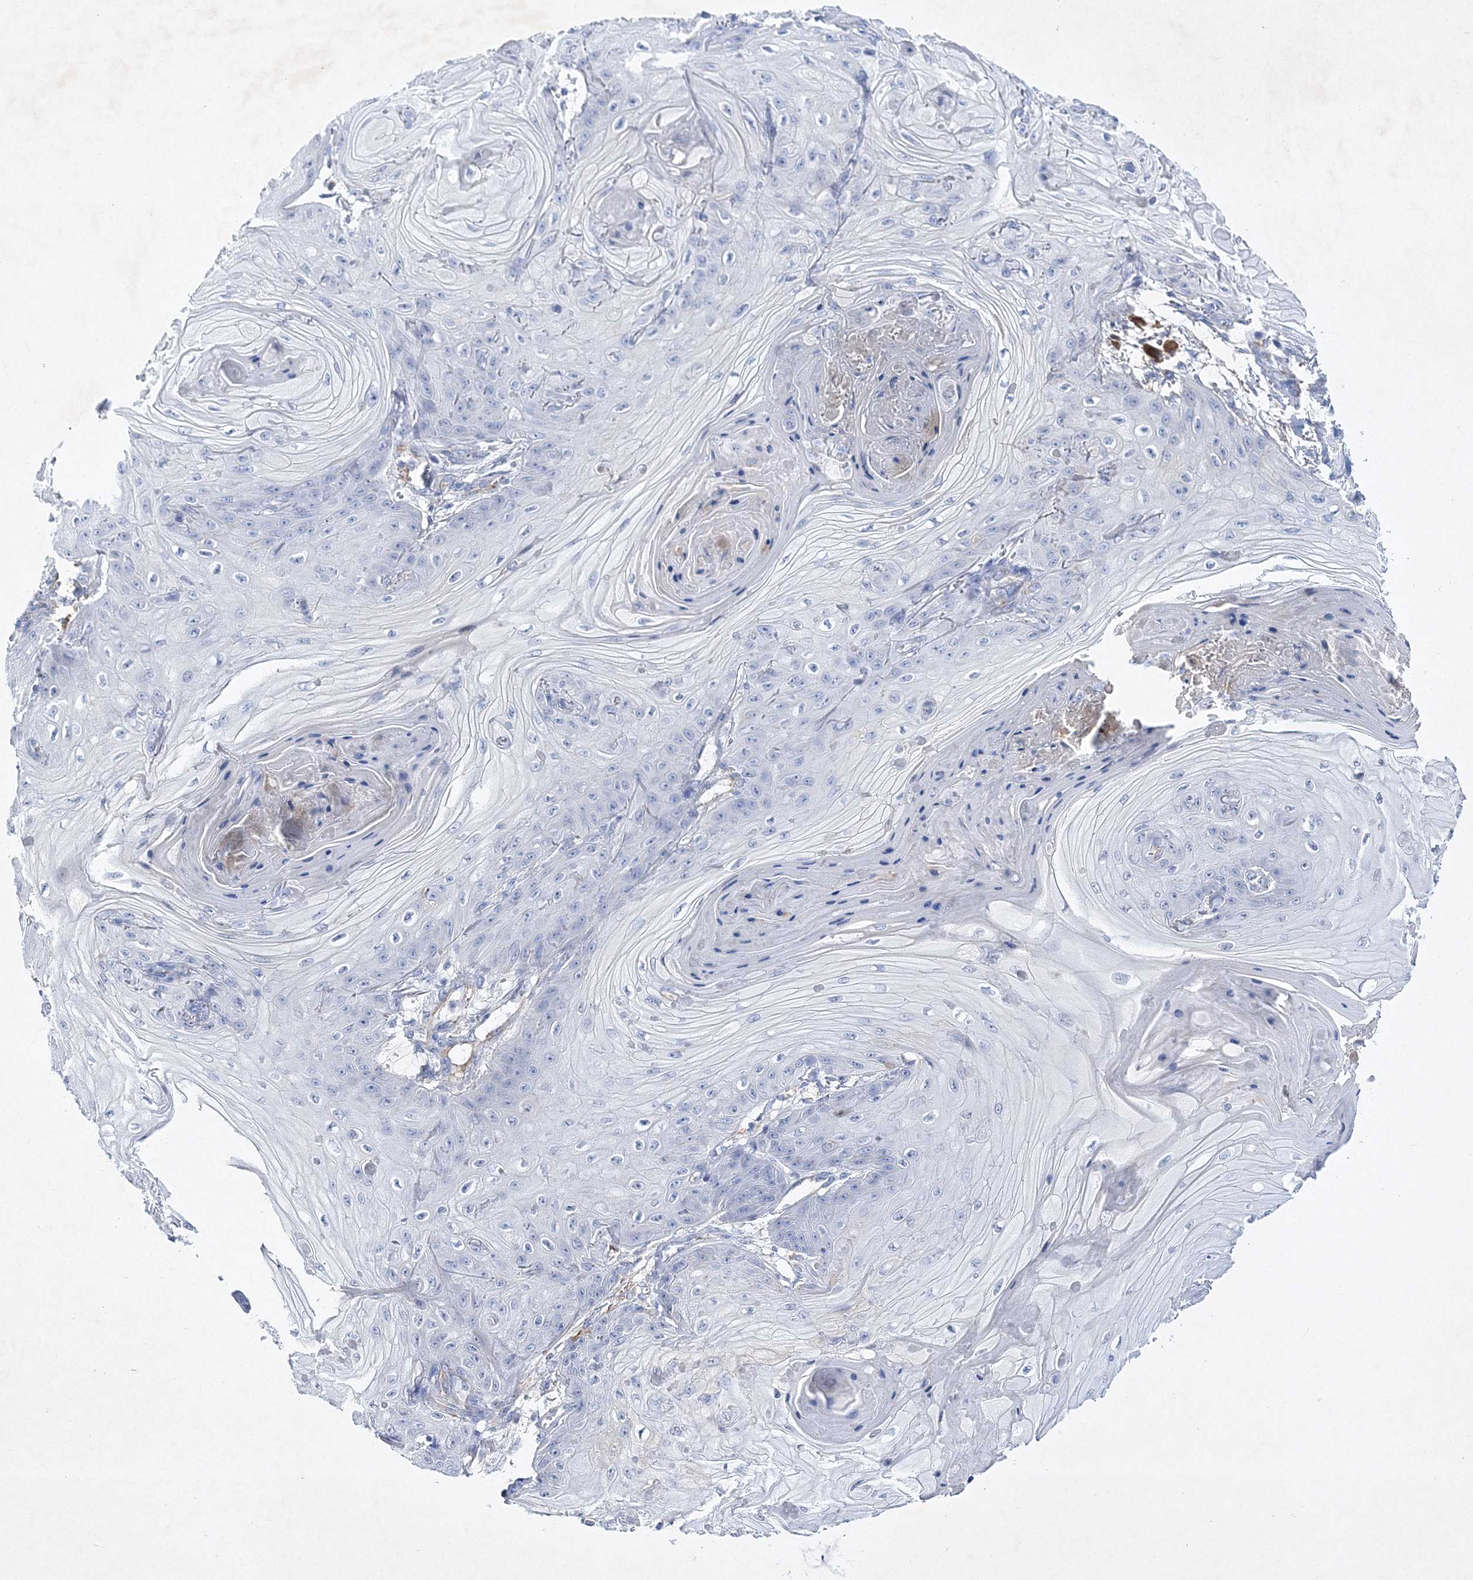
{"staining": {"intensity": "negative", "quantity": "none", "location": "none"}, "tissue": "skin cancer", "cell_type": "Tumor cells", "image_type": "cancer", "snomed": [{"axis": "morphology", "description": "Squamous cell carcinoma, NOS"}, {"axis": "topography", "description": "Skin"}], "caption": "Human squamous cell carcinoma (skin) stained for a protein using IHC shows no positivity in tumor cells.", "gene": "RTN2", "patient": {"sex": "male", "age": 74}}